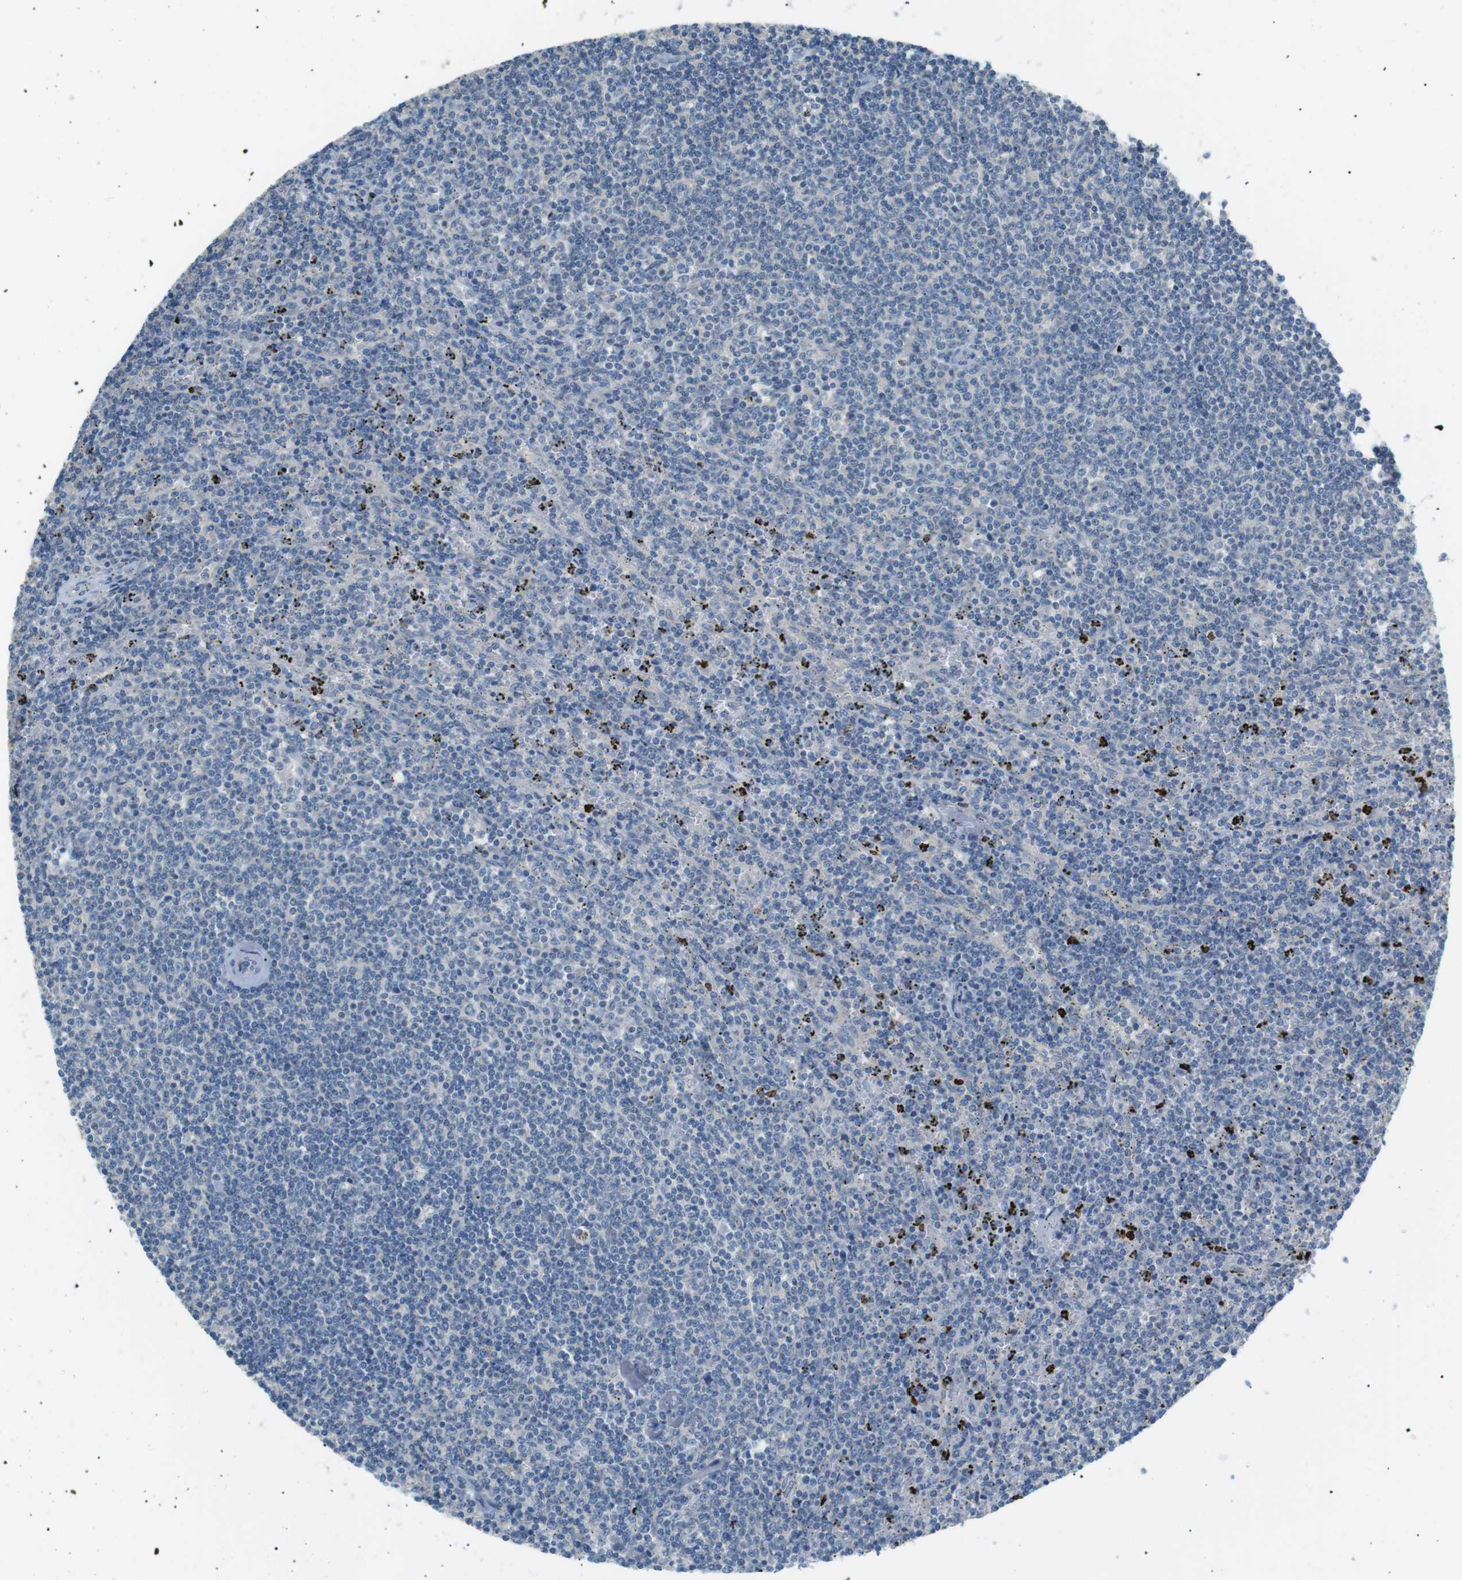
{"staining": {"intensity": "negative", "quantity": "none", "location": "none"}, "tissue": "lymphoma", "cell_type": "Tumor cells", "image_type": "cancer", "snomed": [{"axis": "morphology", "description": "Malignant lymphoma, non-Hodgkin's type, Low grade"}, {"axis": "topography", "description": "Spleen"}], "caption": "The image exhibits no staining of tumor cells in low-grade malignant lymphoma, non-Hodgkin's type.", "gene": "CDH26", "patient": {"sex": "female", "age": 50}}